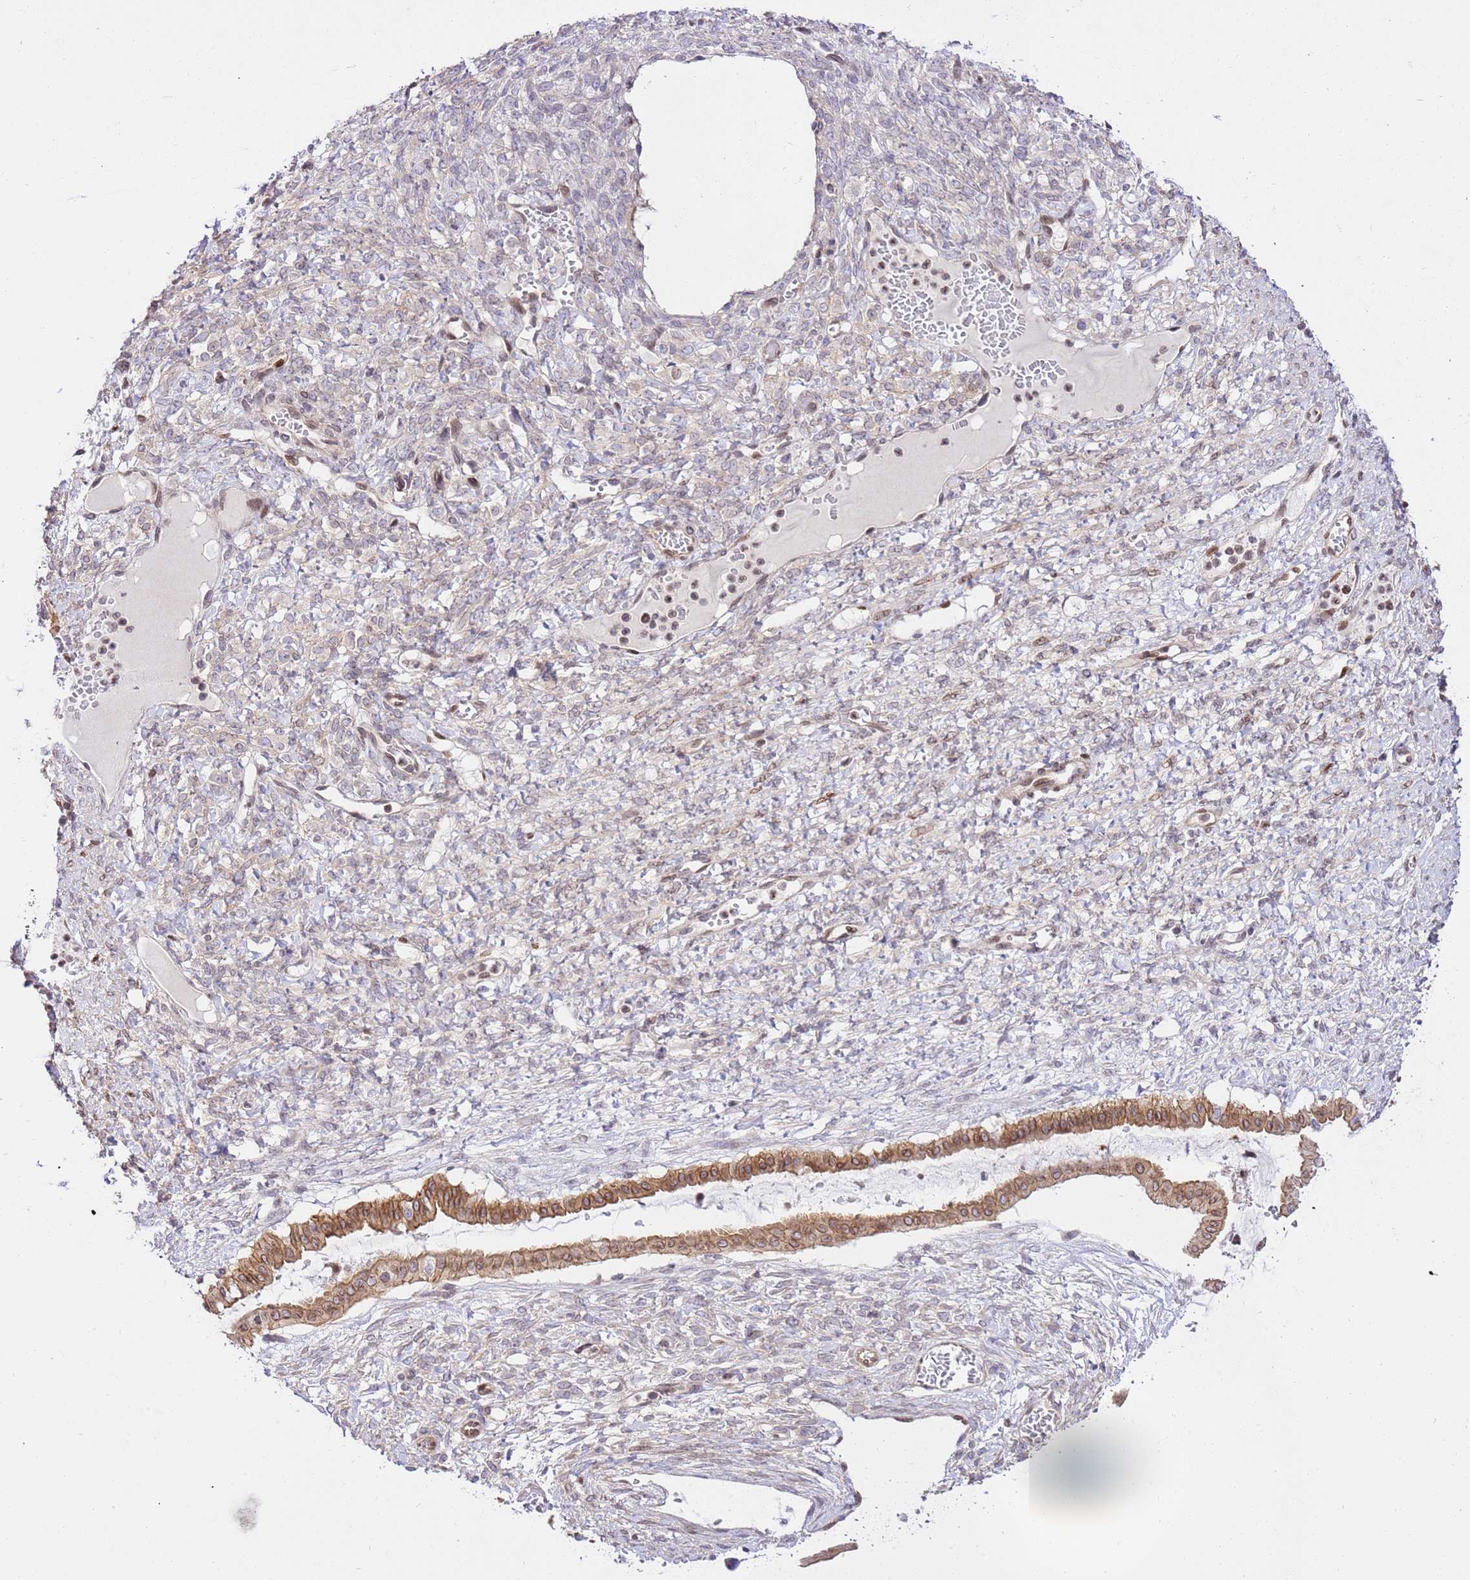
{"staining": {"intensity": "moderate", "quantity": ">75%", "location": "cytoplasmic/membranous"}, "tissue": "ovarian cancer", "cell_type": "Tumor cells", "image_type": "cancer", "snomed": [{"axis": "morphology", "description": "Cystadenocarcinoma, mucinous, NOS"}, {"axis": "topography", "description": "Ovary"}], "caption": "A micrograph showing moderate cytoplasmic/membranous positivity in about >75% of tumor cells in ovarian cancer (mucinous cystadenocarcinoma), as visualized by brown immunohistochemical staining.", "gene": "TRIM37", "patient": {"sex": "female", "age": 73}}